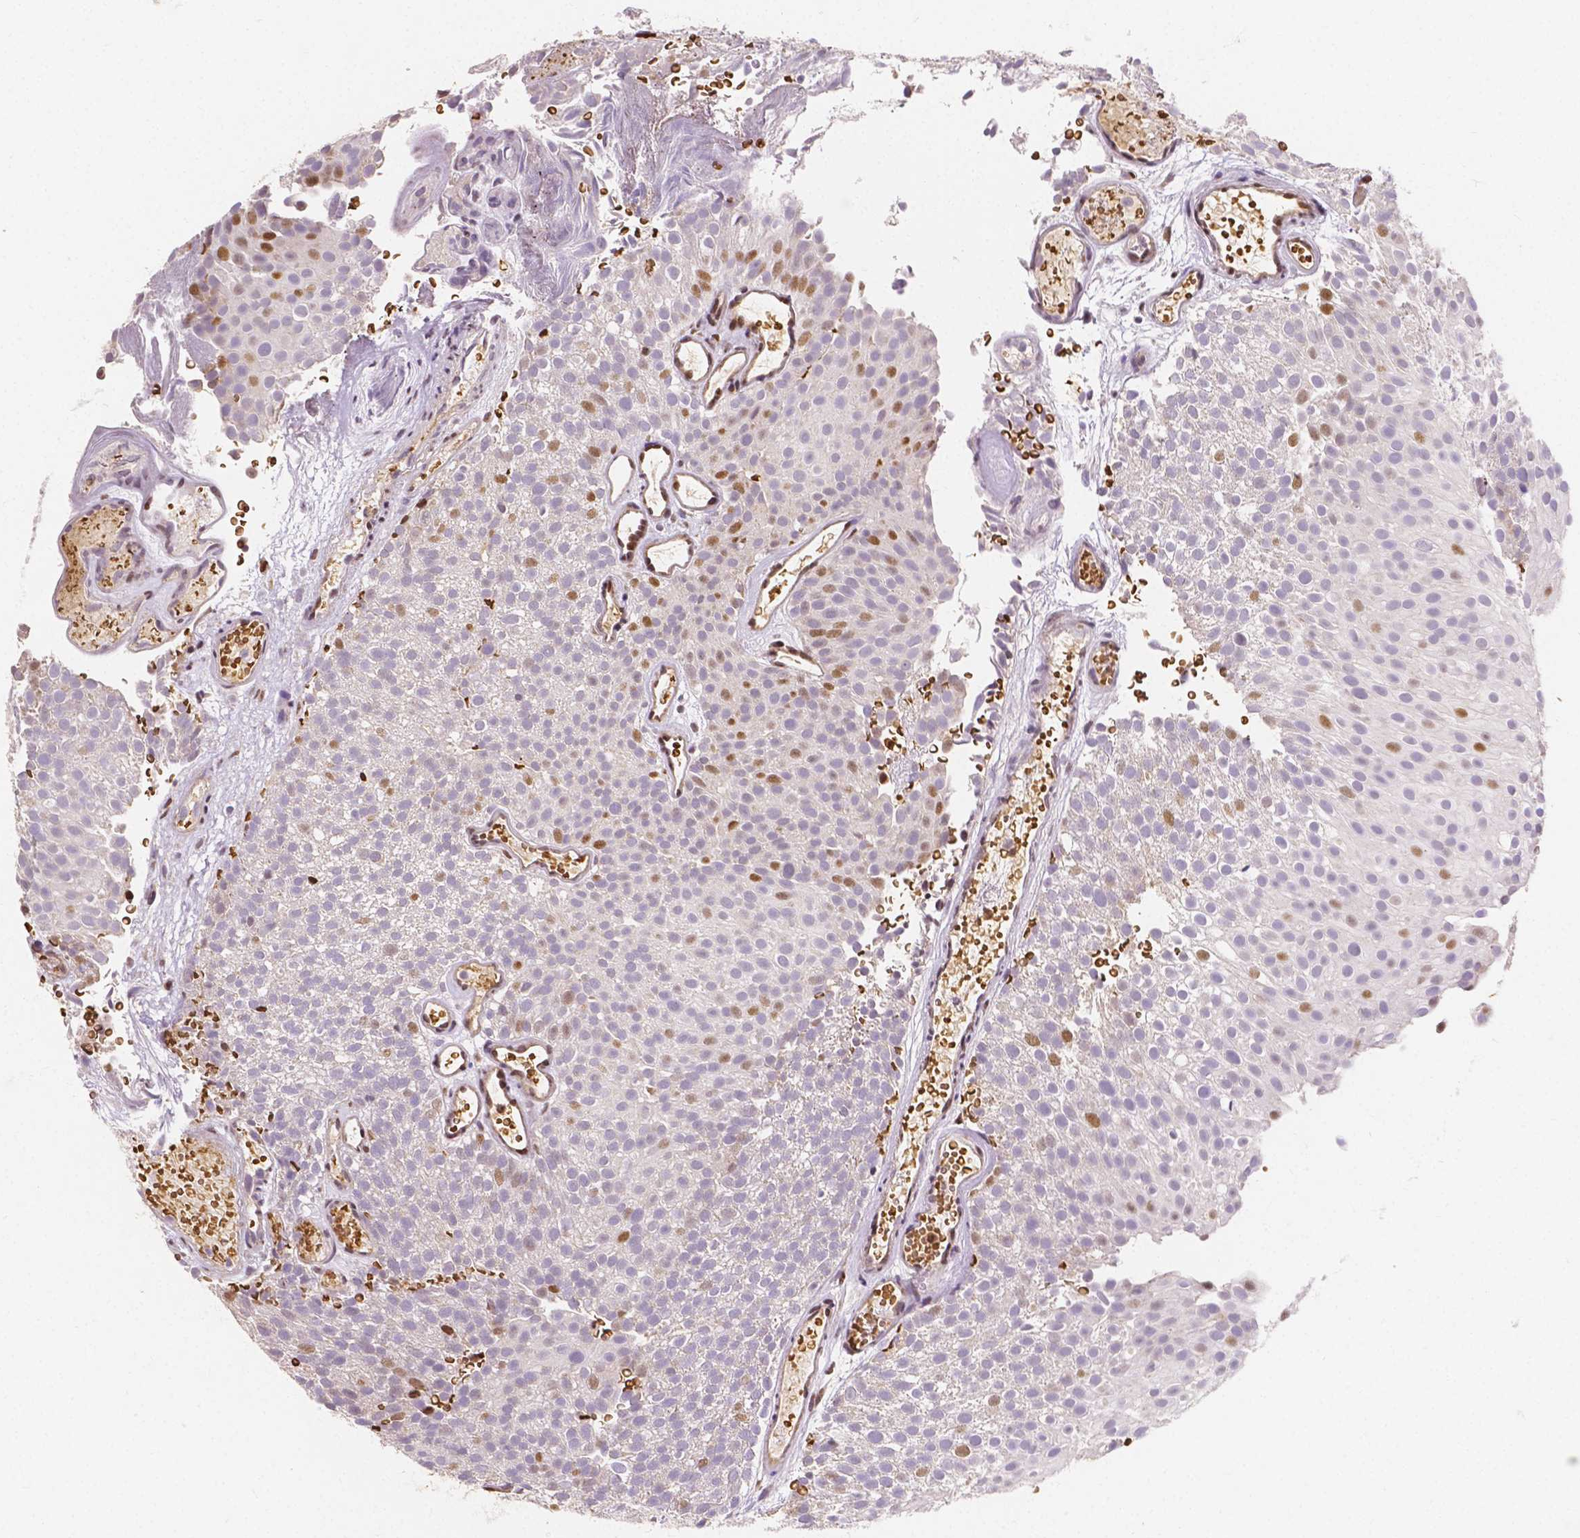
{"staining": {"intensity": "moderate", "quantity": "<25%", "location": "nuclear"}, "tissue": "urothelial cancer", "cell_type": "Tumor cells", "image_type": "cancer", "snomed": [{"axis": "morphology", "description": "Urothelial carcinoma, Low grade"}, {"axis": "topography", "description": "Urinary bladder"}], "caption": "Immunohistochemical staining of urothelial cancer exhibits low levels of moderate nuclear protein expression in approximately <25% of tumor cells.", "gene": "PTPN18", "patient": {"sex": "male", "age": 78}}